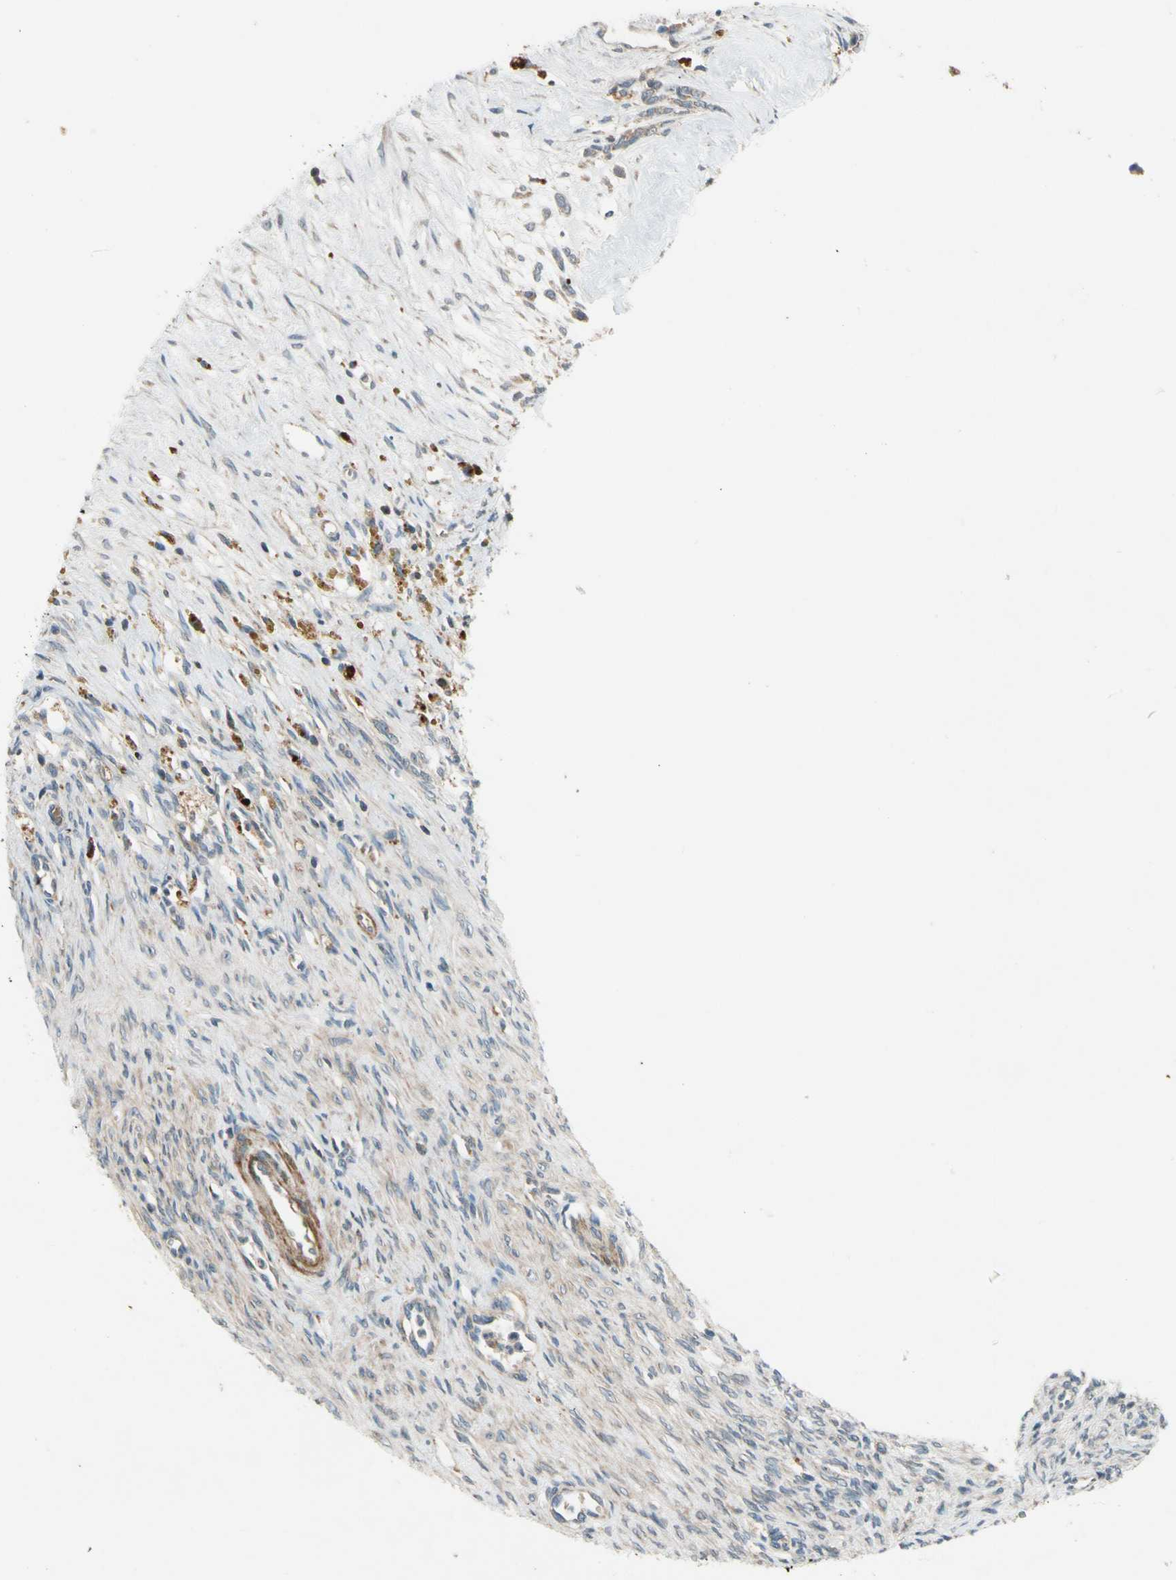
{"staining": {"intensity": "negative", "quantity": "none", "location": "none"}, "tissue": "ovary", "cell_type": "Ovarian stroma cells", "image_type": "normal", "snomed": [{"axis": "morphology", "description": "Normal tissue, NOS"}, {"axis": "topography", "description": "Ovary"}], "caption": "High power microscopy image of an immunohistochemistry (IHC) micrograph of unremarkable ovary, revealing no significant expression in ovarian stroma cells.", "gene": "MST1R", "patient": {"sex": "female", "age": 33}}